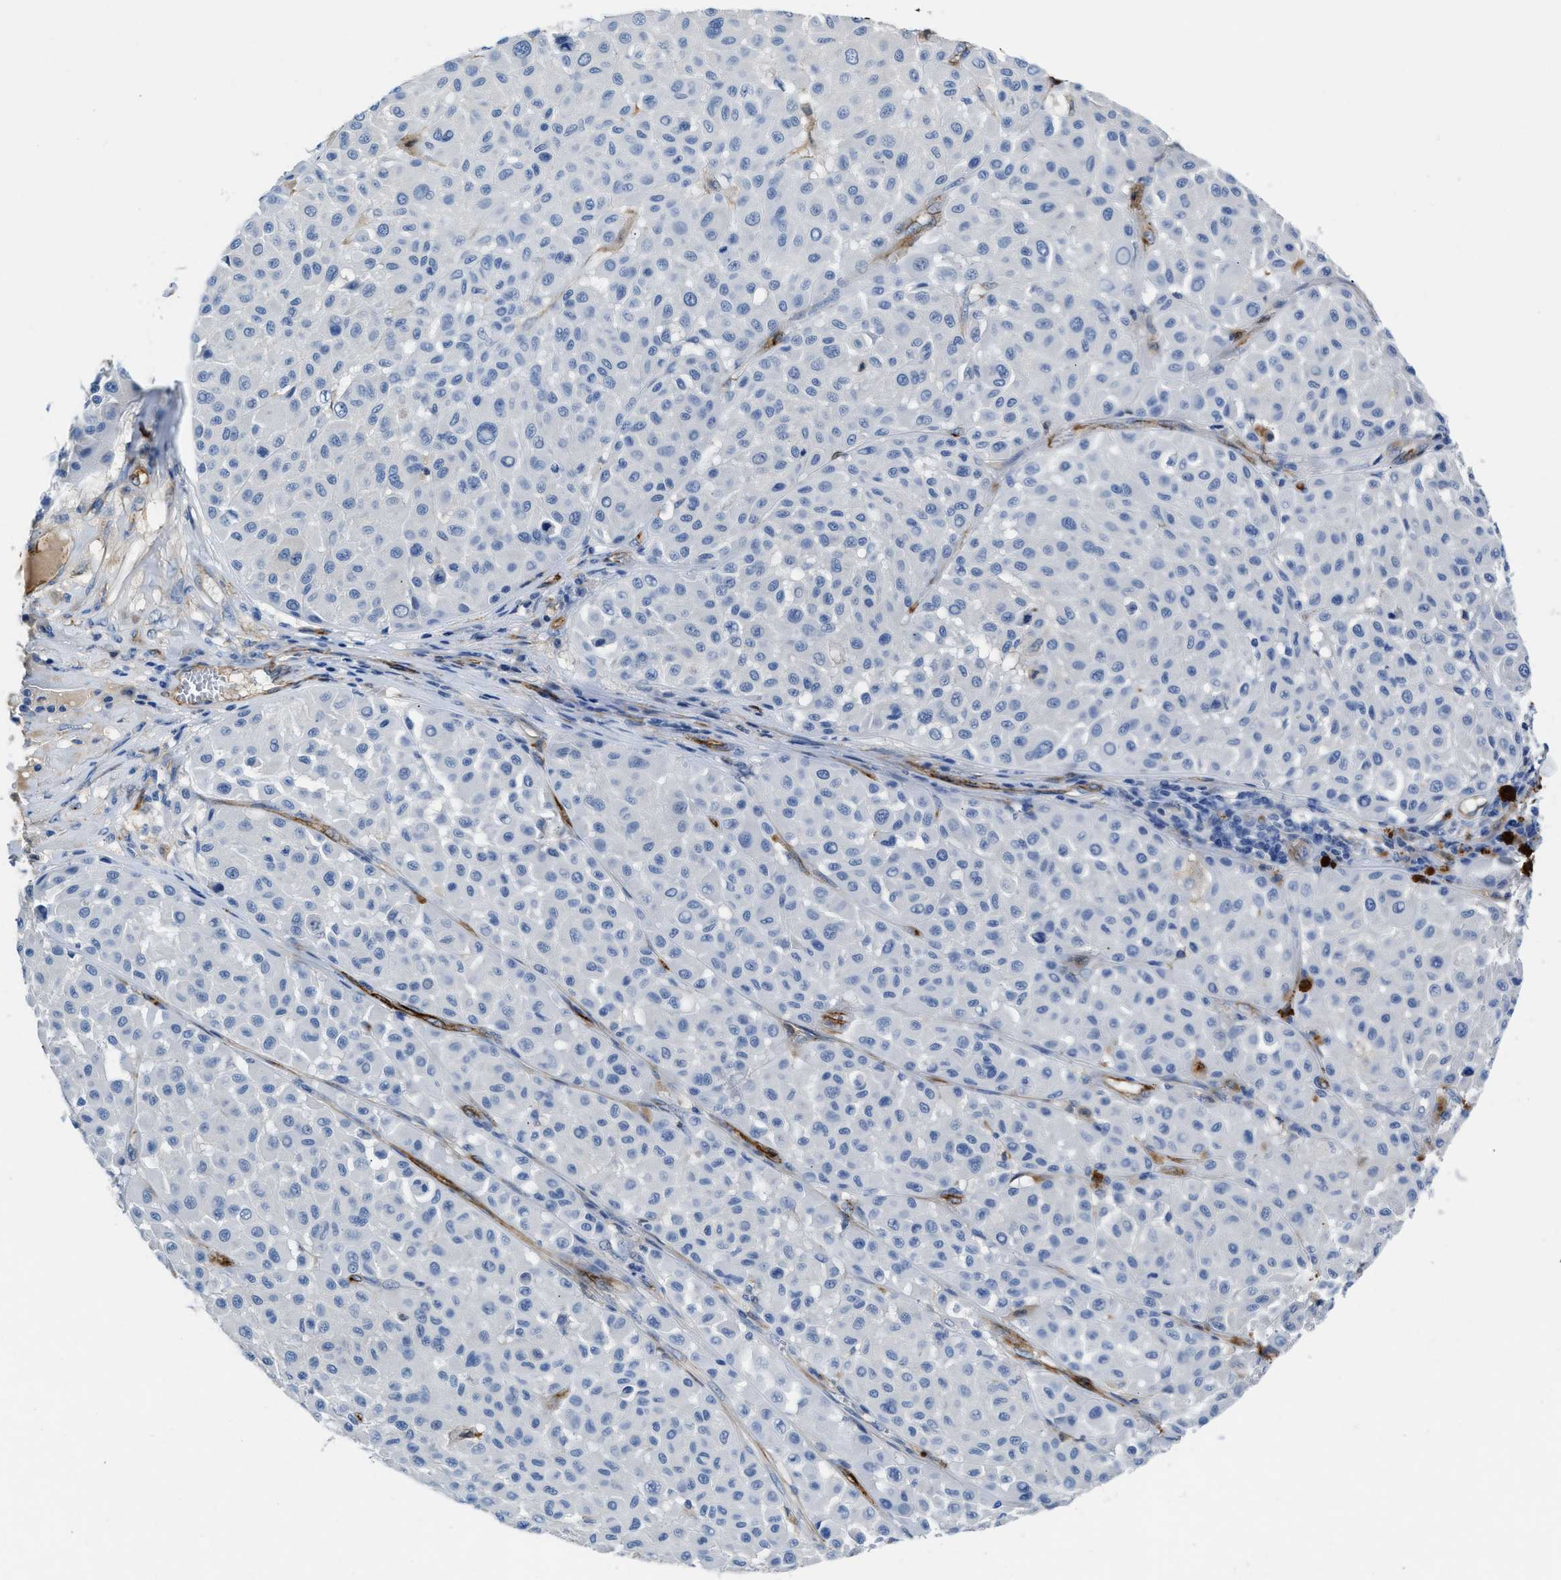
{"staining": {"intensity": "negative", "quantity": "none", "location": "none"}, "tissue": "melanoma", "cell_type": "Tumor cells", "image_type": "cancer", "snomed": [{"axis": "morphology", "description": "Malignant melanoma, Metastatic site"}, {"axis": "topography", "description": "Soft tissue"}], "caption": "An immunohistochemistry image of malignant melanoma (metastatic site) is shown. There is no staining in tumor cells of malignant melanoma (metastatic site). (DAB (3,3'-diaminobenzidine) immunohistochemistry (IHC), high magnification).", "gene": "SPEG", "patient": {"sex": "male", "age": 41}}